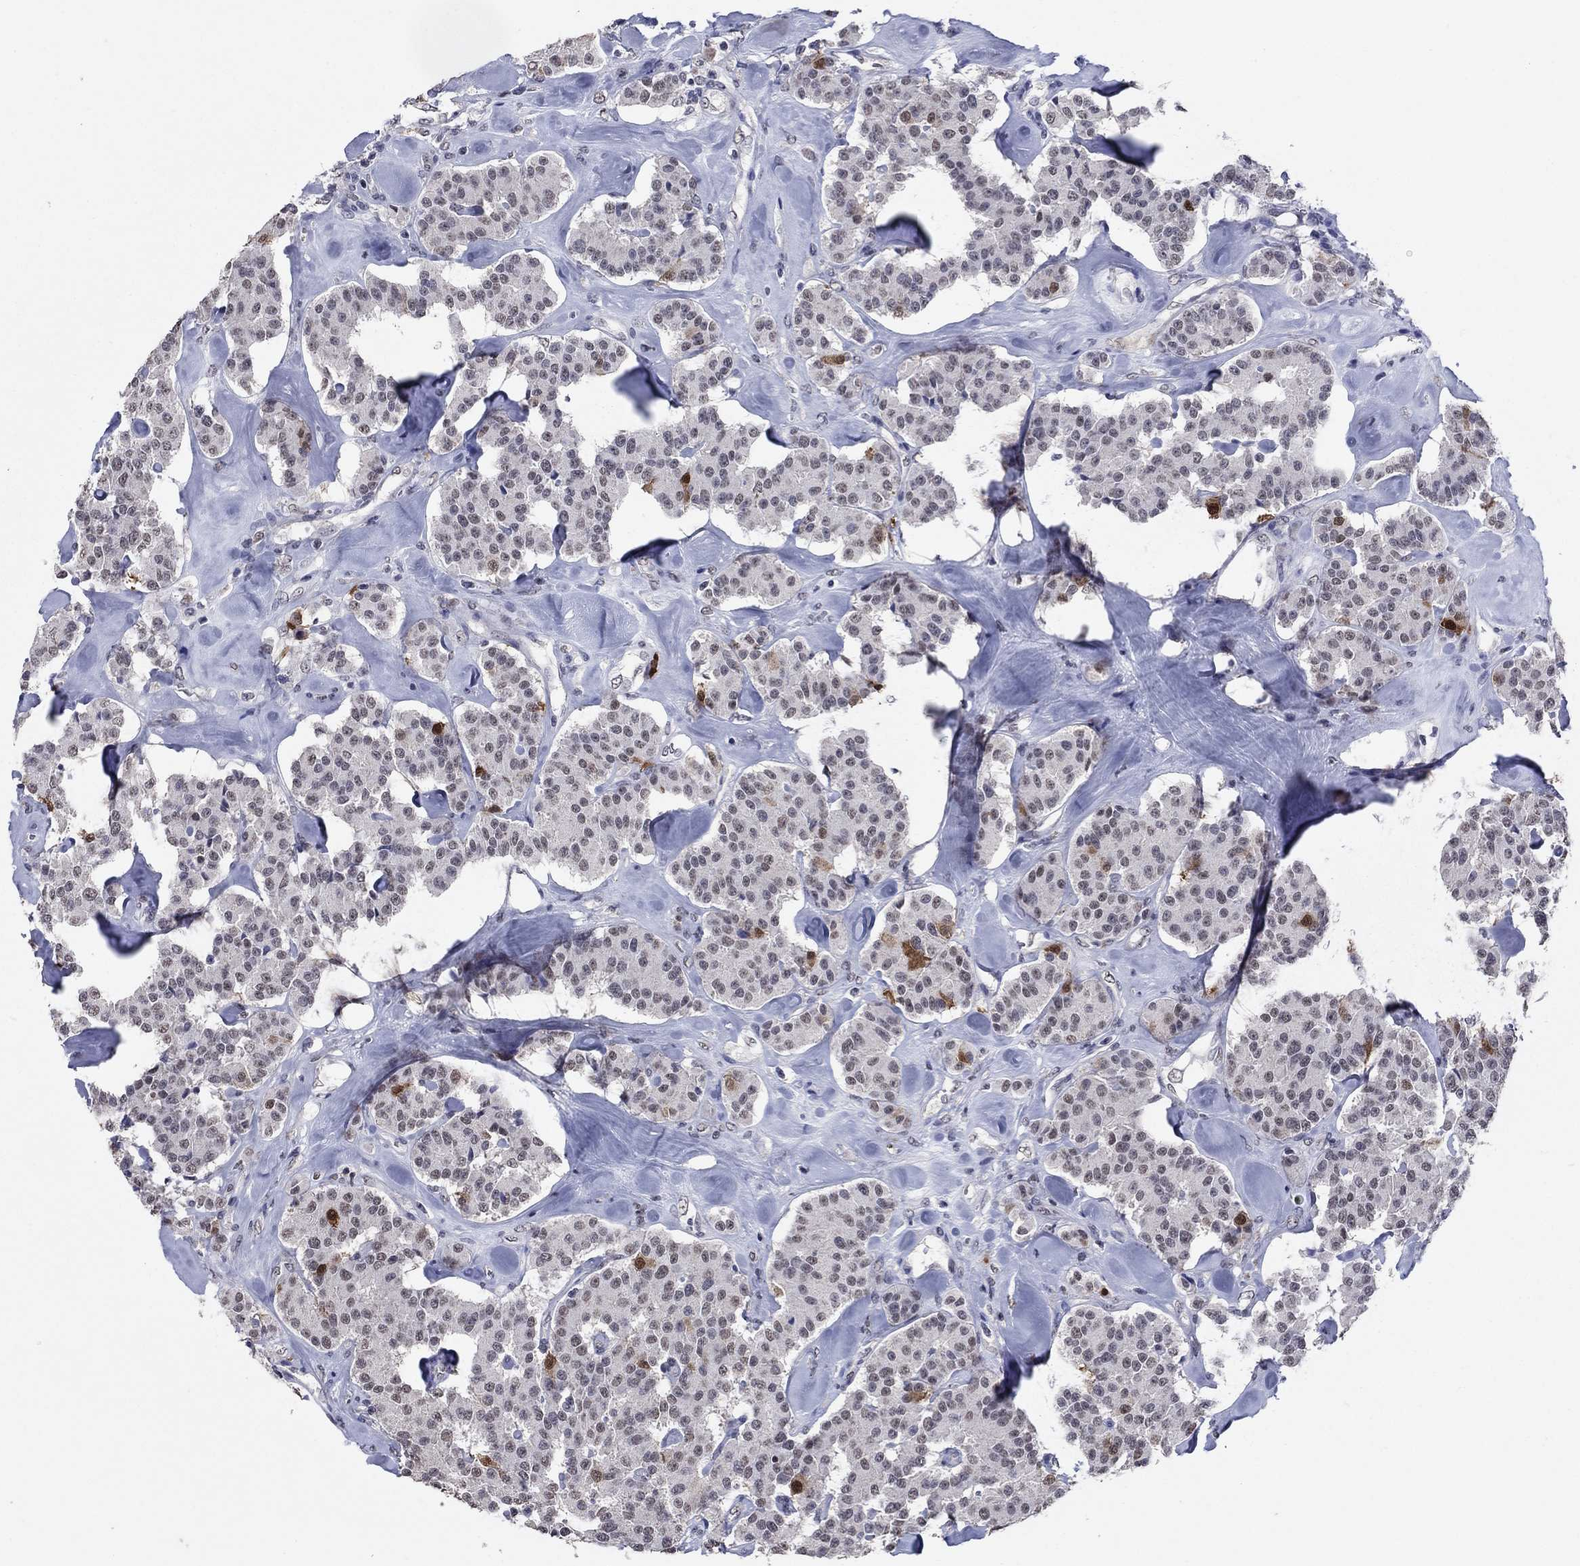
{"staining": {"intensity": "moderate", "quantity": "<25%", "location": "nuclear"}, "tissue": "carcinoid", "cell_type": "Tumor cells", "image_type": "cancer", "snomed": [{"axis": "morphology", "description": "Carcinoid, malignant, NOS"}, {"axis": "topography", "description": "Pancreas"}], "caption": "The histopathology image displays immunohistochemical staining of carcinoid (malignant). There is moderate nuclear expression is identified in about <25% of tumor cells.", "gene": "TYMS", "patient": {"sex": "male", "age": 41}}